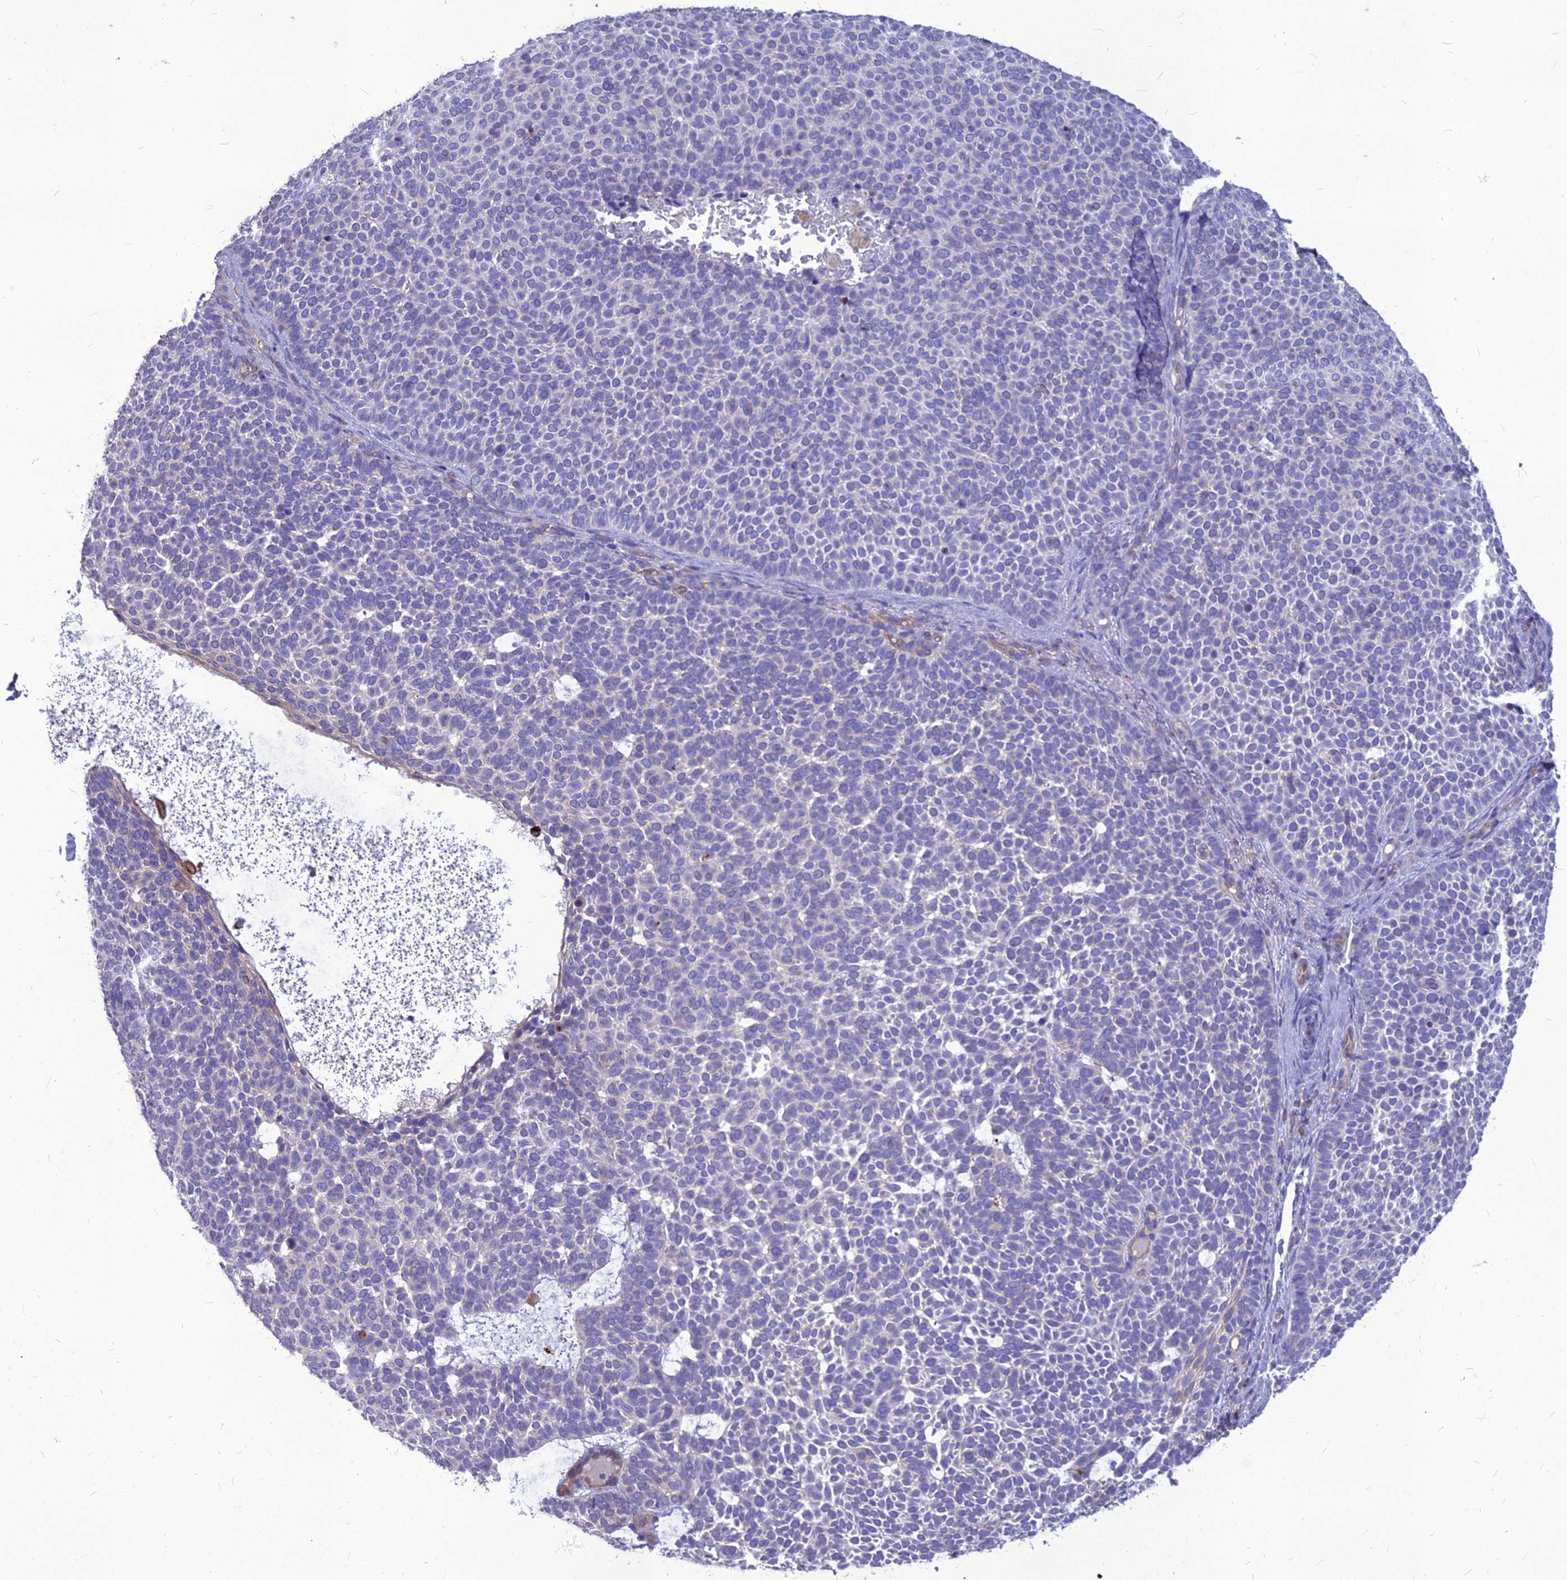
{"staining": {"intensity": "negative", "quantity": "none", "location": "none"}, "tissue": "skin cancer", "cell_type": "Tumor cells", "image_type": "cancer", "snomed": [{"axis": "morphology", "description": "Basal cell carcinoma"}, {"axis": "topography", "description": "Skin"}], "caption": "DAB (3,3'-diaminobenzidine) immunohistochemical staining of skin basal cell carcinoma demonstrates no significant staining in tumor cells.", "gene": "PCED1B", "patient": {"sex": "female", "age": 77}}